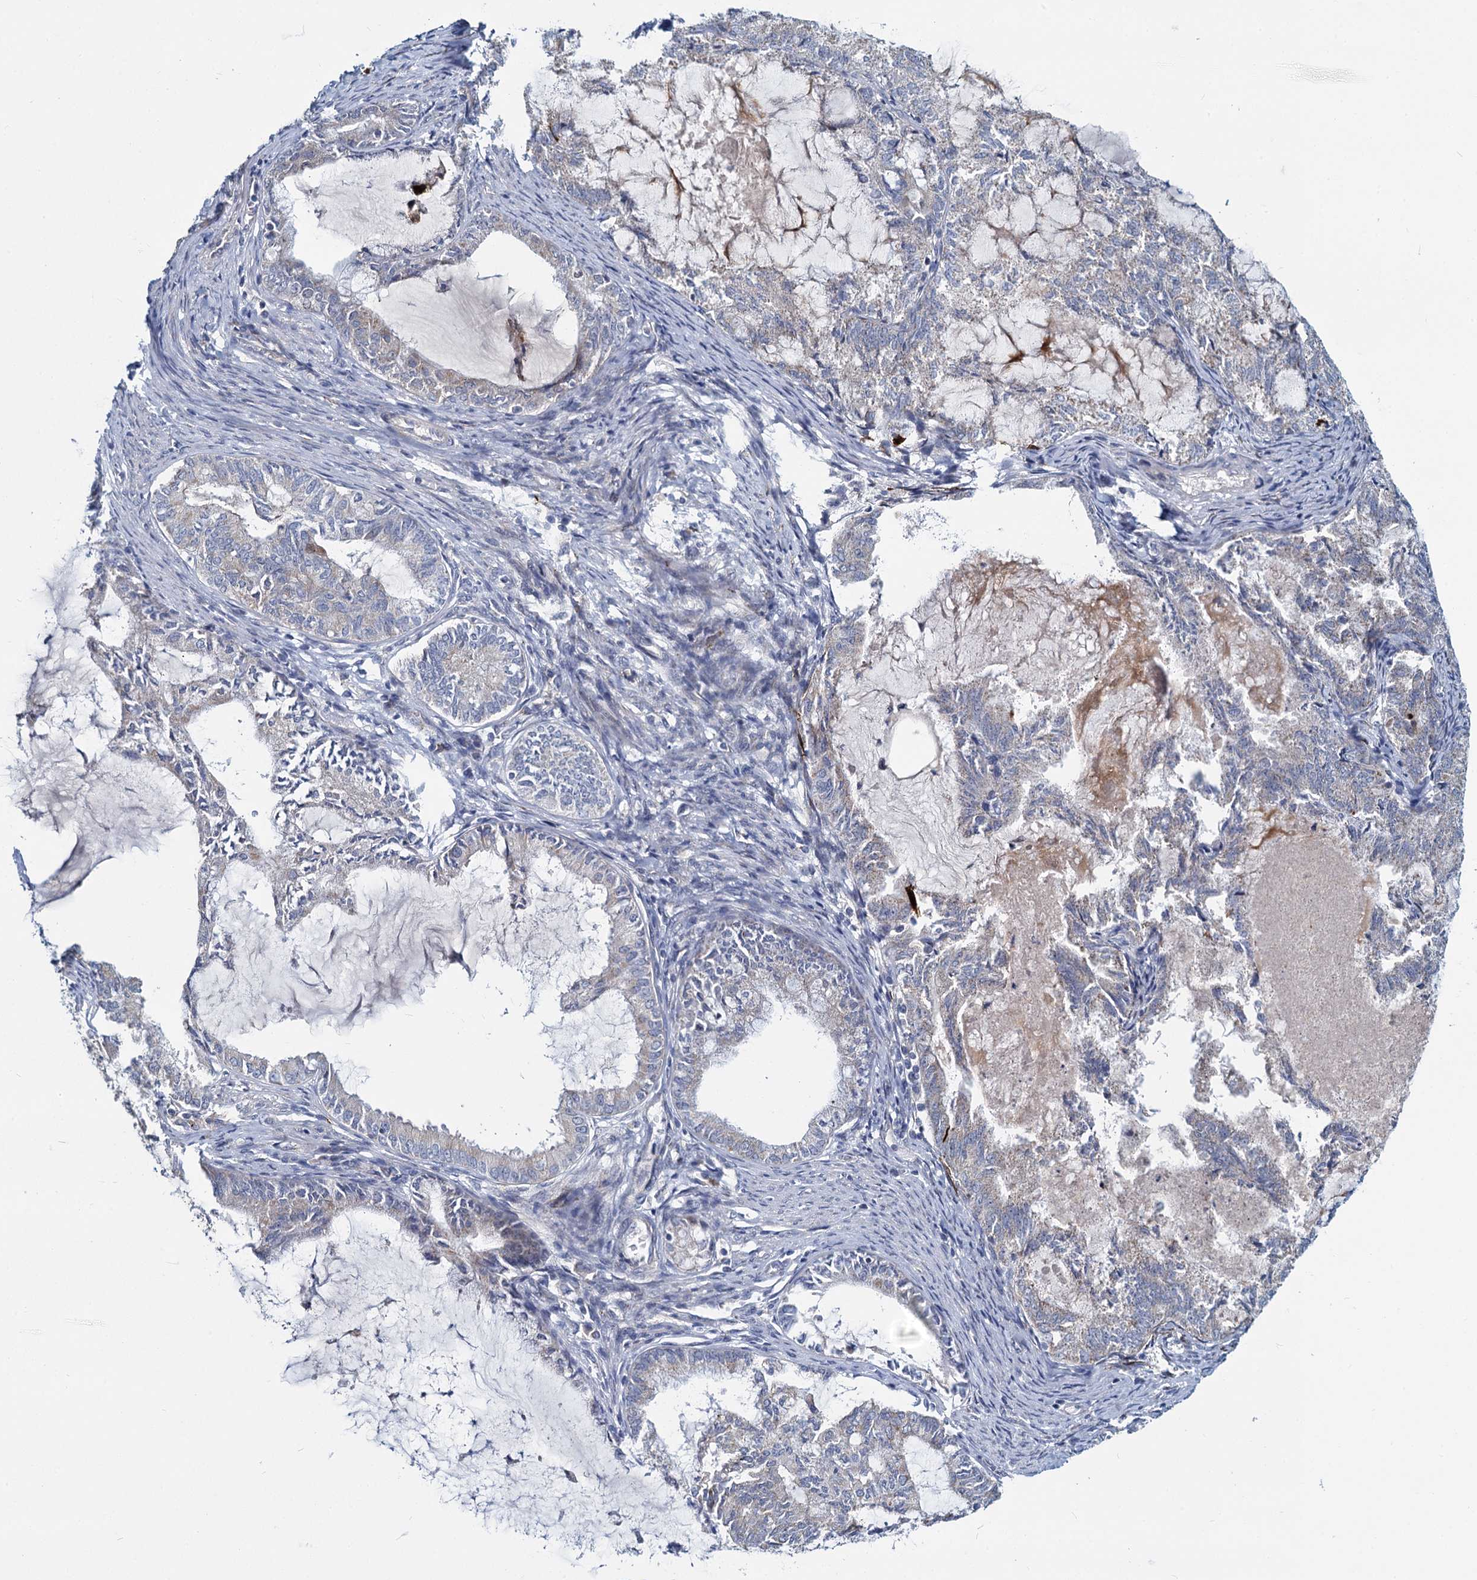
{"staining": {"intensity": "negative", "quantity": "none", "location": "none"}, "tissue": "endometrial cancer", "cell_type": "Tumor cells", "image_type": "cancer", "snomed": [{"axis": "morphology", "description": "Adenocarcinoma, NOS"}, {"axis": "topography", "description": "Endometrium"}], "caption": "Immunohistochemistry image of neoplastic tissue: adenocarcinoma (endometrial) stained with DAB demonstrates no significant protein expression in tumor cells. (Brightfield microscopy of DAB (3,3'-diaminobenzidine) IHC at high magnification).", "gene": "DCUN1D2", "patient": {"sex": "female", "age": 86}}